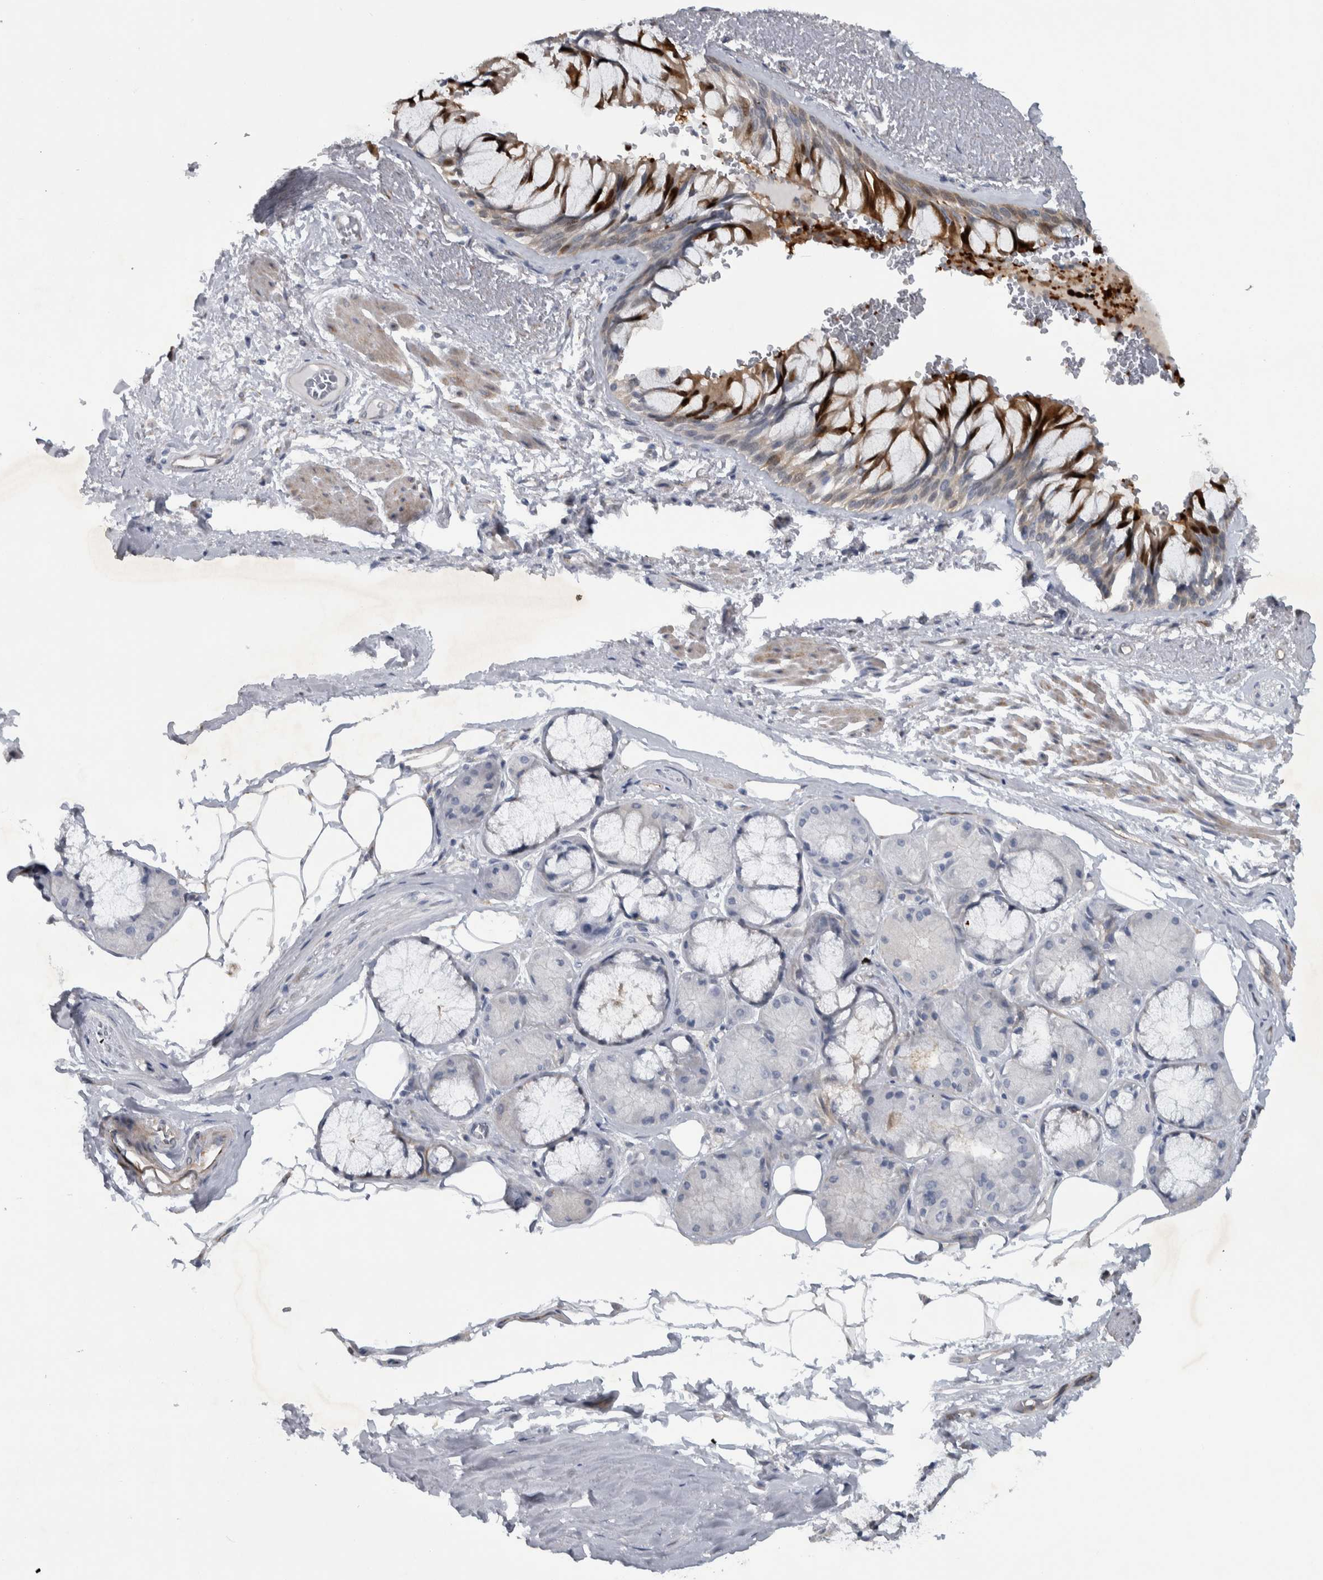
{"staining": {"intensity": "moderate", "quantity": "25%-75%", "location": "cytoplasmic/membranous,nuclear"}, "tissue": "bronchus", "cell_type": "Respiratory epithelial cells", "image_type": "normal", "snomed": [{"axis": "morphology", "description": "Normal tissue, NOS"}, {"axis": "topography", "description": "Bronchus"}], "caption": "Brown immunohistochemical staining in unremarkable human bronchus reveals moderate cytoplasmic/membranous,nuclear expression in about 25%-75% of respiratory epithelial cells. (brown staining indicates protein expression, while blue staining denotes nuclei).", "gene": "NT5C2", "patient": {"sex": "male", "age": 66}}